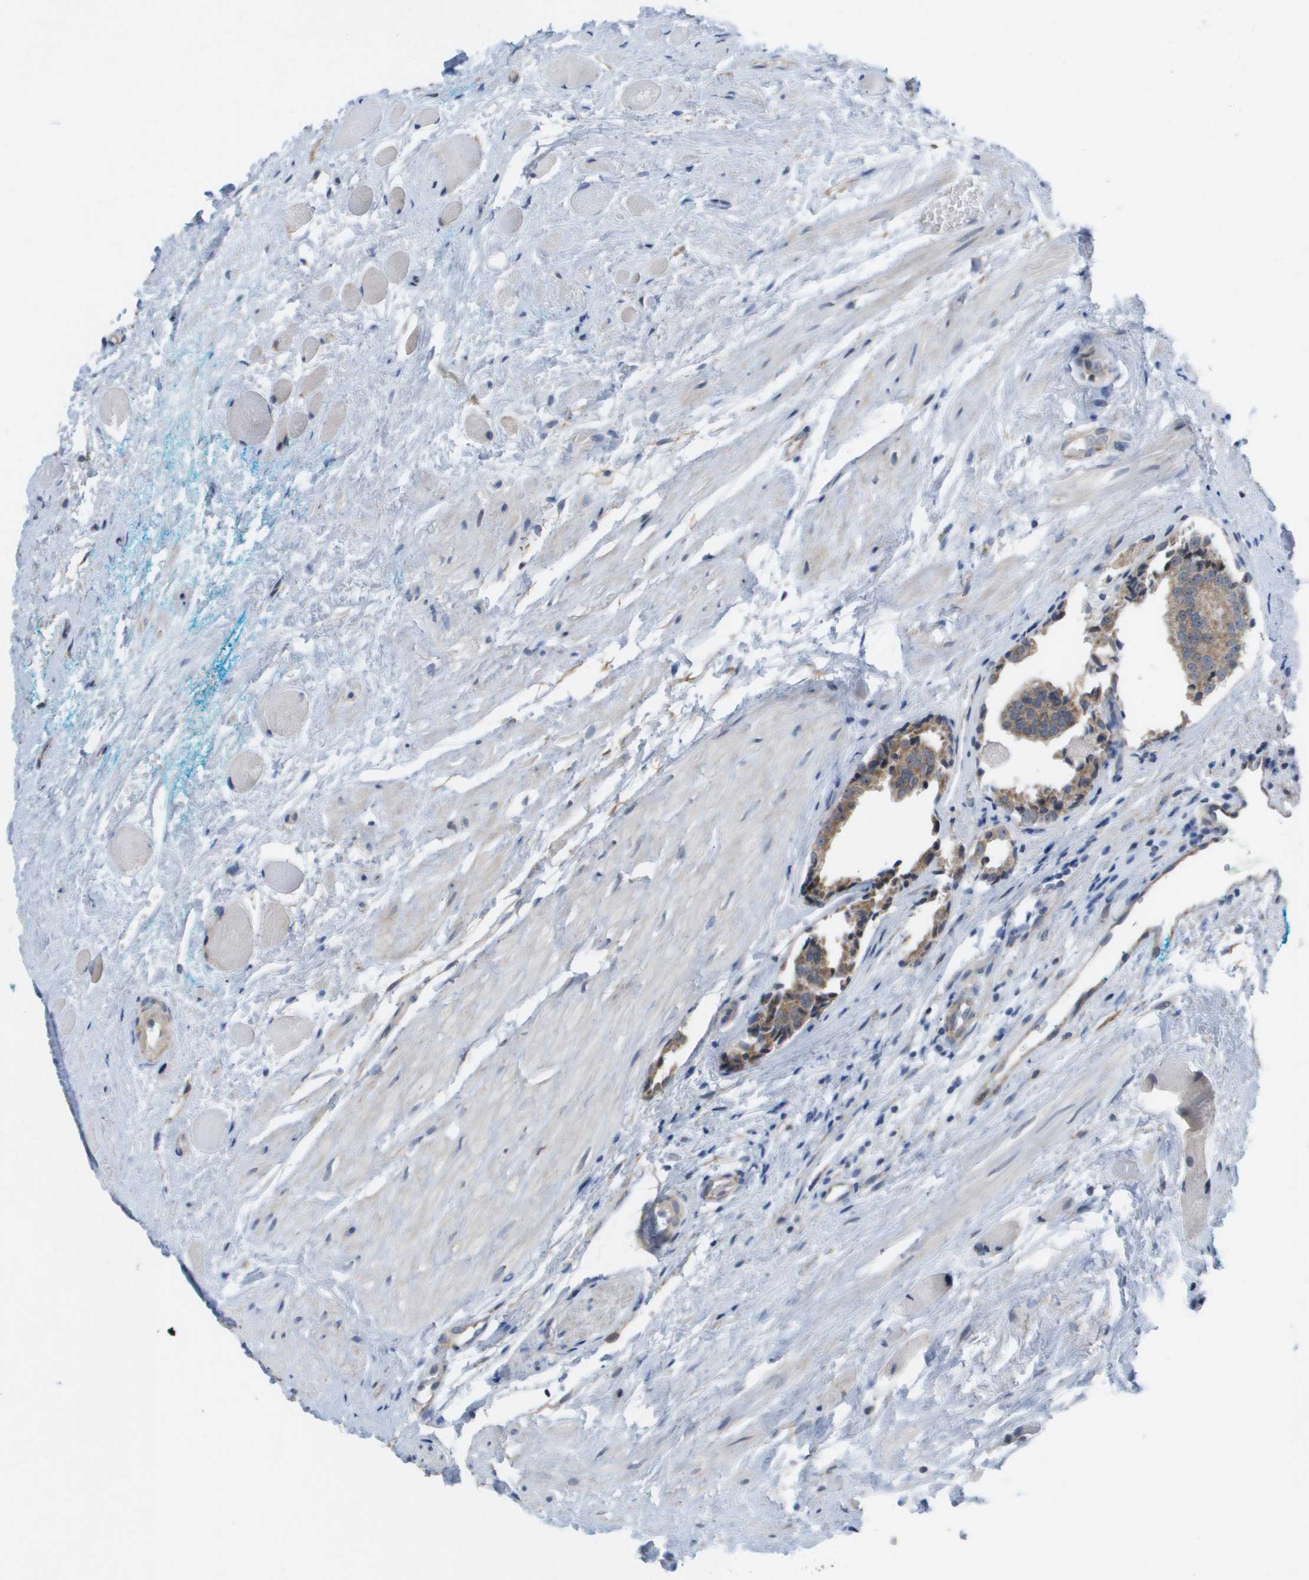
{"staining": {"intensity": "weak", "quantity": "25%-75%", "location": "cytoplasmic/membranous"}, "tissue": "prostate cancer", "cell_type": "Tumor cells", "image_type": "cancer", "snomed": [{"axis": "morphology", "description": "Adenocarcinoma, Low grade"}, {"axis": "topography", "description": "Prostate"}], "caption": "Immunohistochemistry of low-grade adenocarcinoma (prostate) reveals low levels of weak cytoplasmic/membranous staining in about 25%-75% of tumor cells.", "gene": "MTARC2", "patient": {"sex": "male", "age": 57}}